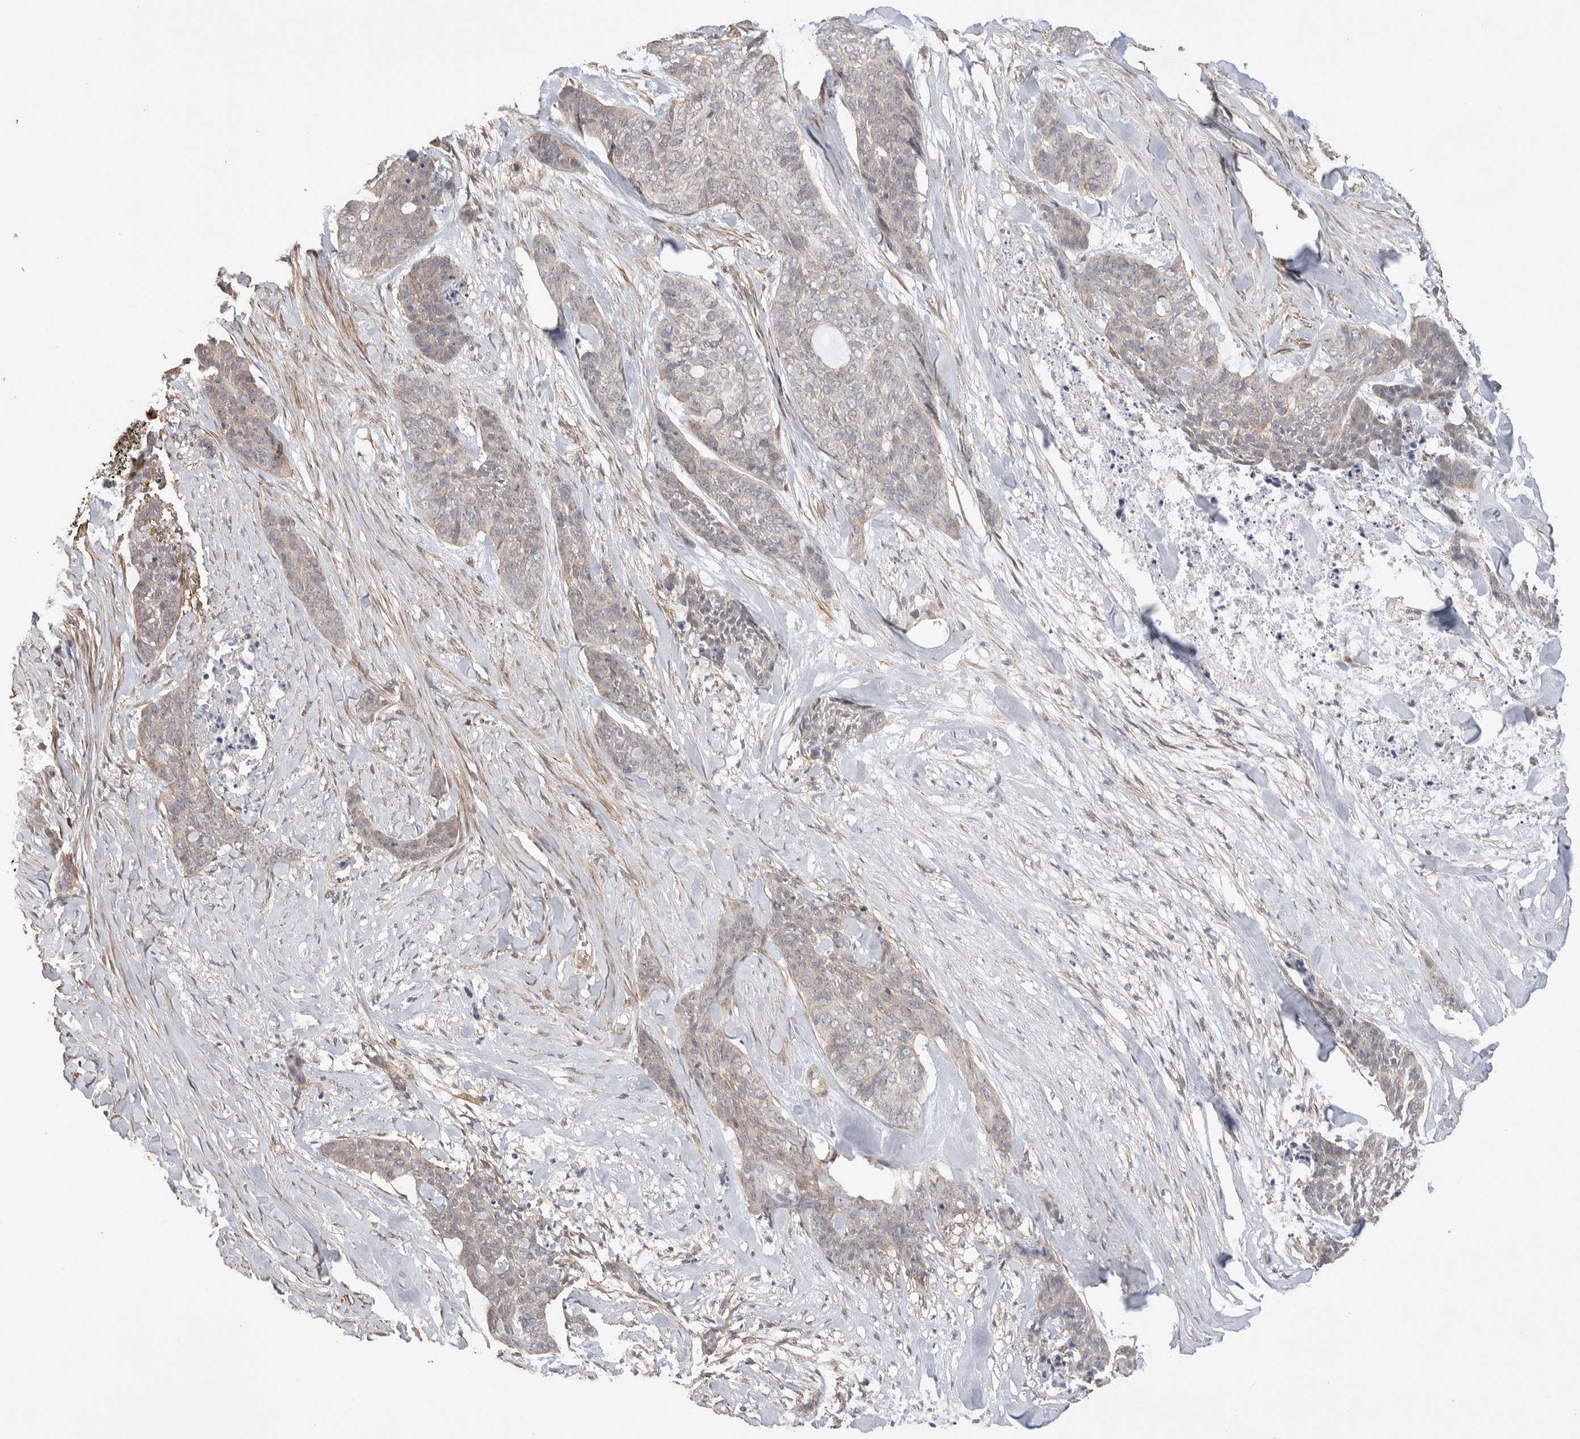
{"staining": {"intensity": "negative", "quantity": "none", "location": "none"}, "tissue": "skin cancer", "cell_type": "Tumor cells", "image_type": "cancer", "snomed": [{"axis": "morphology", "description": "Basal cell carcinoma"}, {"axis": "topography", "description": "Skin"}], "caption": "DAB (3,3'-diaminobenzidine) immunohistochemical staining of skin basal cell carcinoma reveals no significant expression in tumor cells.", "gene": "ZNF704", "patient": {"sex": "female", "age": 64}}